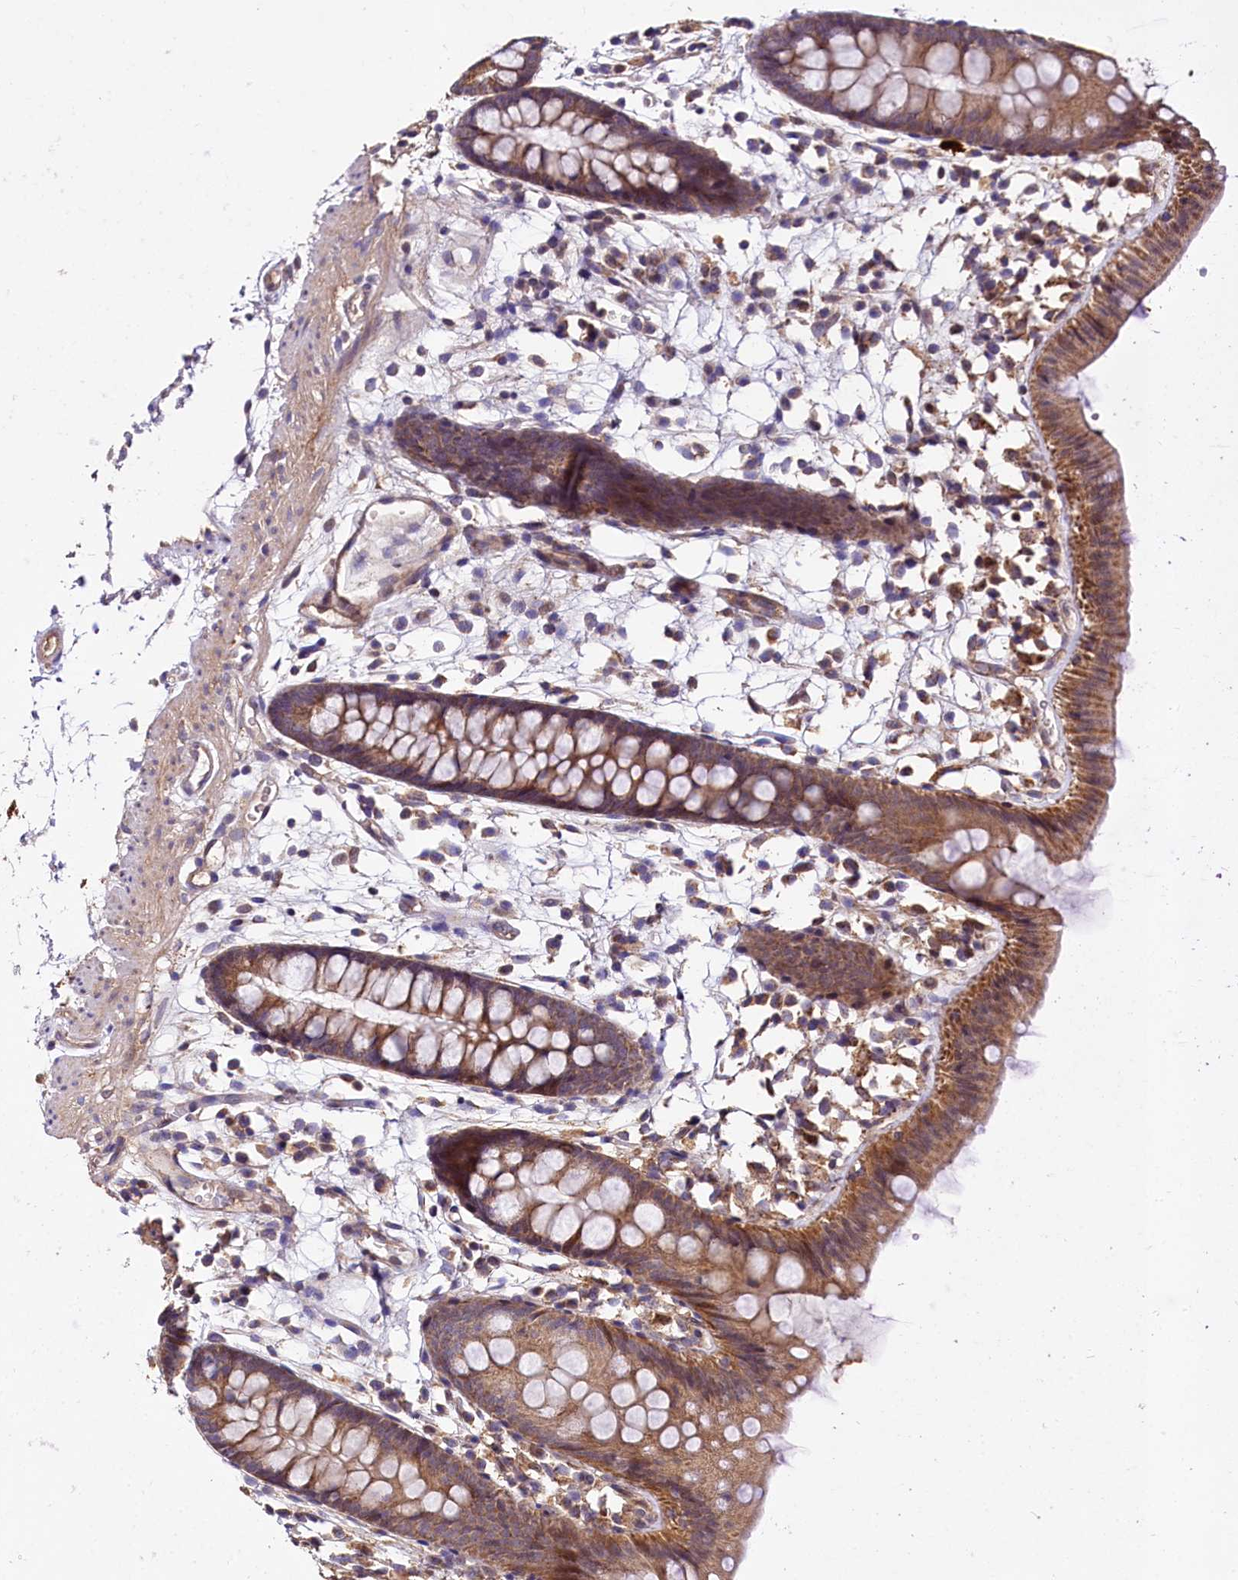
{"staining": {"intensity": "moderate", "quantity": "25%-75%", "location": "cytoplasmic/membranous"}, "tissue": "colon", "cell_type": "Endothelial cells", "image_type": "normal", "snomed": [{"axis": "morphology", "description": "Normal tissue, NOS"}, {"axis": "topography", "description": "Colon"}], "caption": "Human colon stained with a protein marker shows moderate staining in endothelial cells.", "gene": "SPRYD3", "patient": {"sex": "male", "age": 56}}